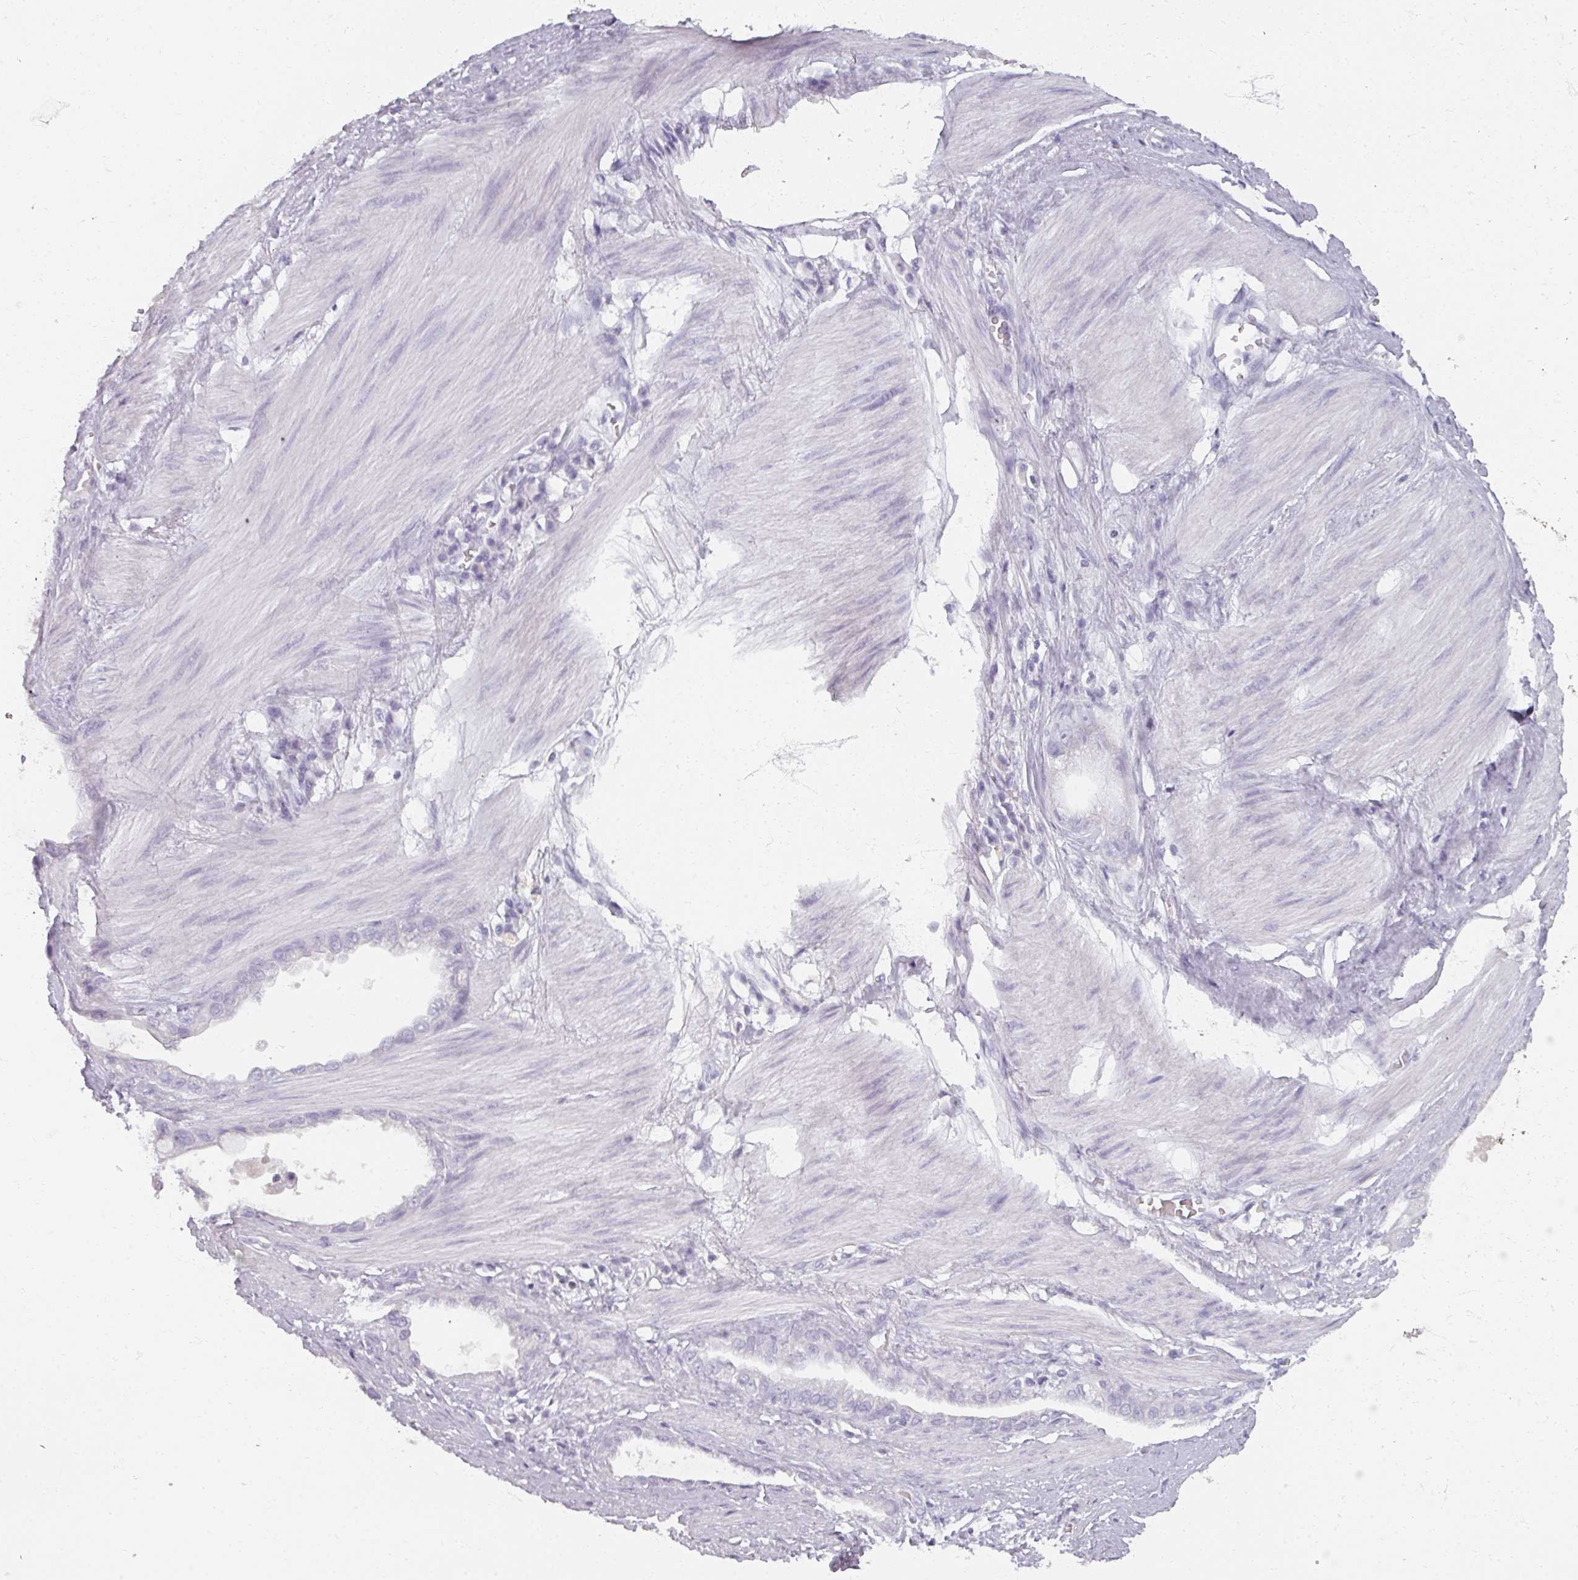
{"staining": {"intensity": "negative", "quantity": "none", "location": "none"}, "tissue": "stomach cancer", "cell_type": "Tumor cells", "image_type": "cancer", "snomed": [{"axis": "morphology", "description": "Adenocarcinoma, NOS"}, {"axis": "topography", "description": "Stomach"}], "caption": "High power microscopy histopathology image of an immunohistochemistry micrograph of adenocarcinoma (stomach), revealing no significant positivity in tumor cells.", "gene": "REG3G", "patient": {"sex": "male", "age": 55}}